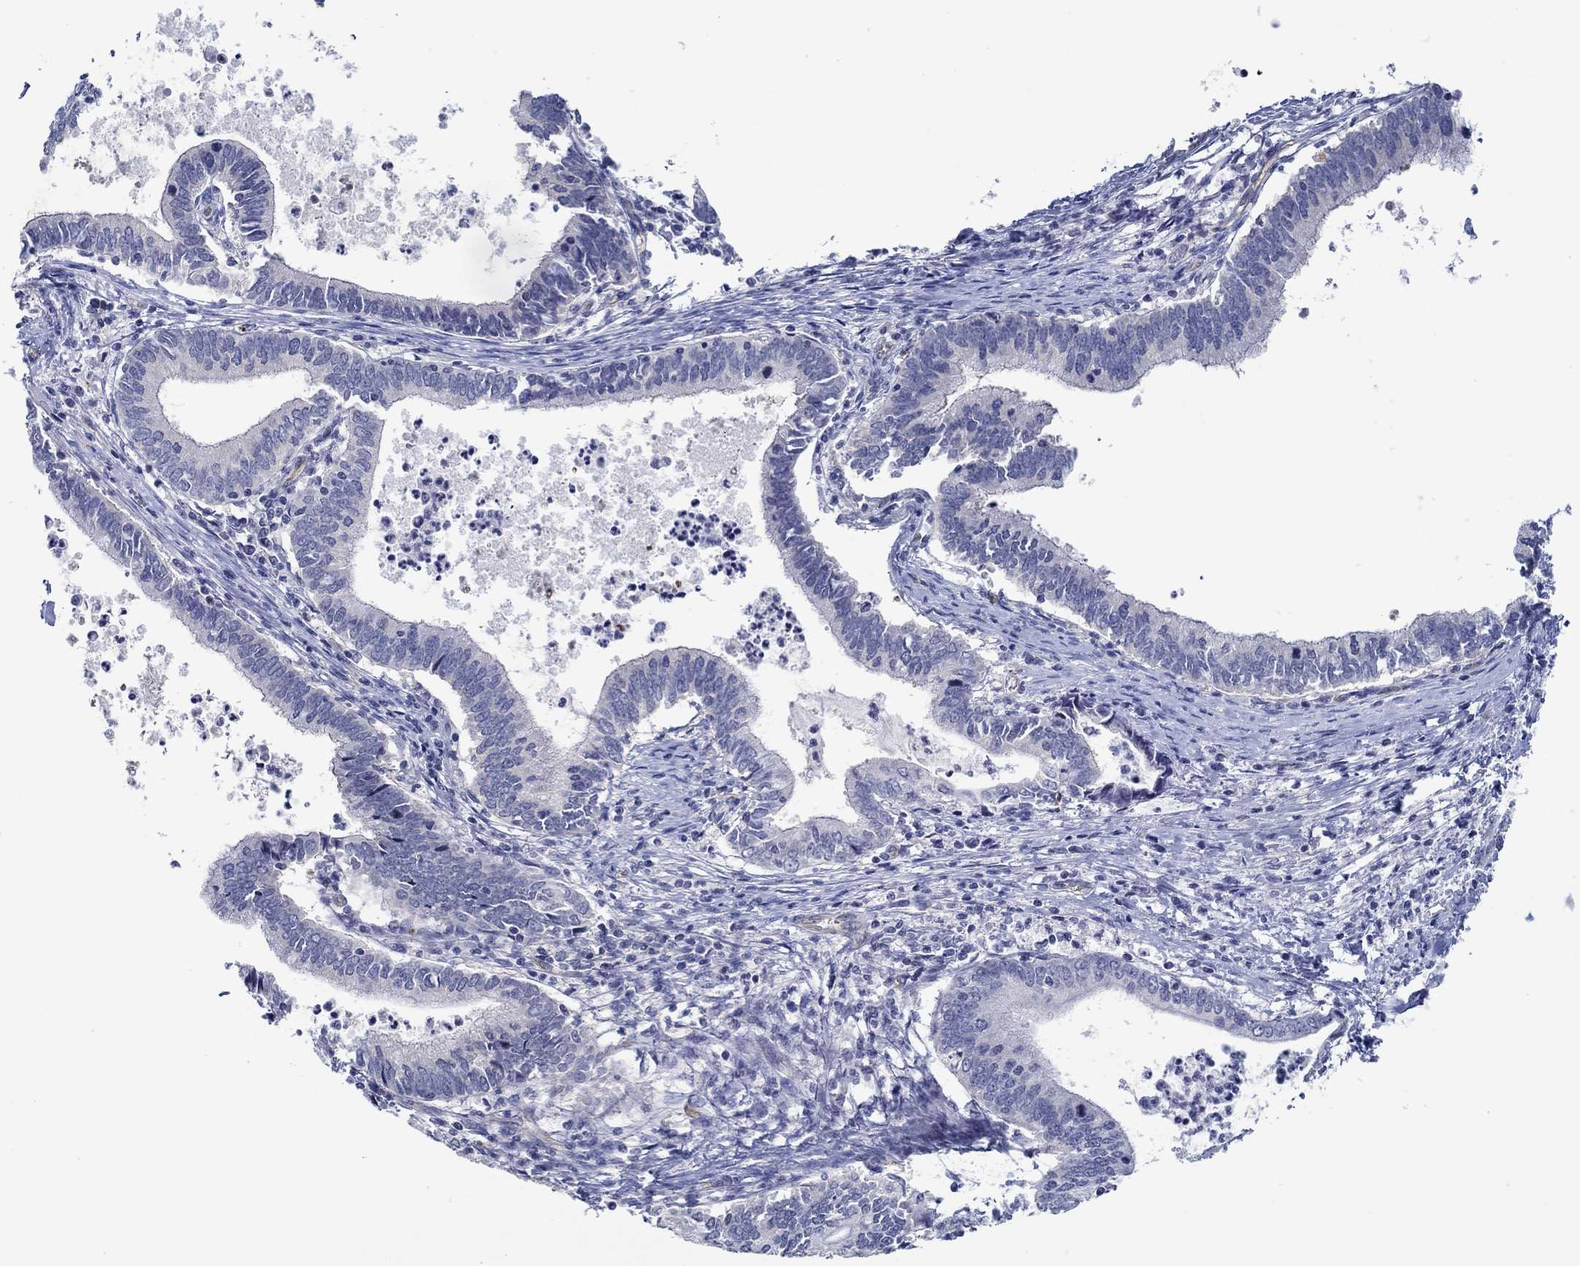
{"staining": {"intensity": "negative", "quantity": "none", "location": "none"}, "tissue": "cervical cancer", "cell_type": "Tumor cells", "image_type": "cancer", "snomed": [{"axis": "morphology", "description": "Adenocarcinoma, NOS"}, {"axis": "topography", "description": "Cervix"}], "caption": "Immunohistochemistry of adenocarcinoma (cervical) exhibits no positivity in tumor cells.", "gene": "GJA5", "patient": {"sex": "female", "age": 42}}